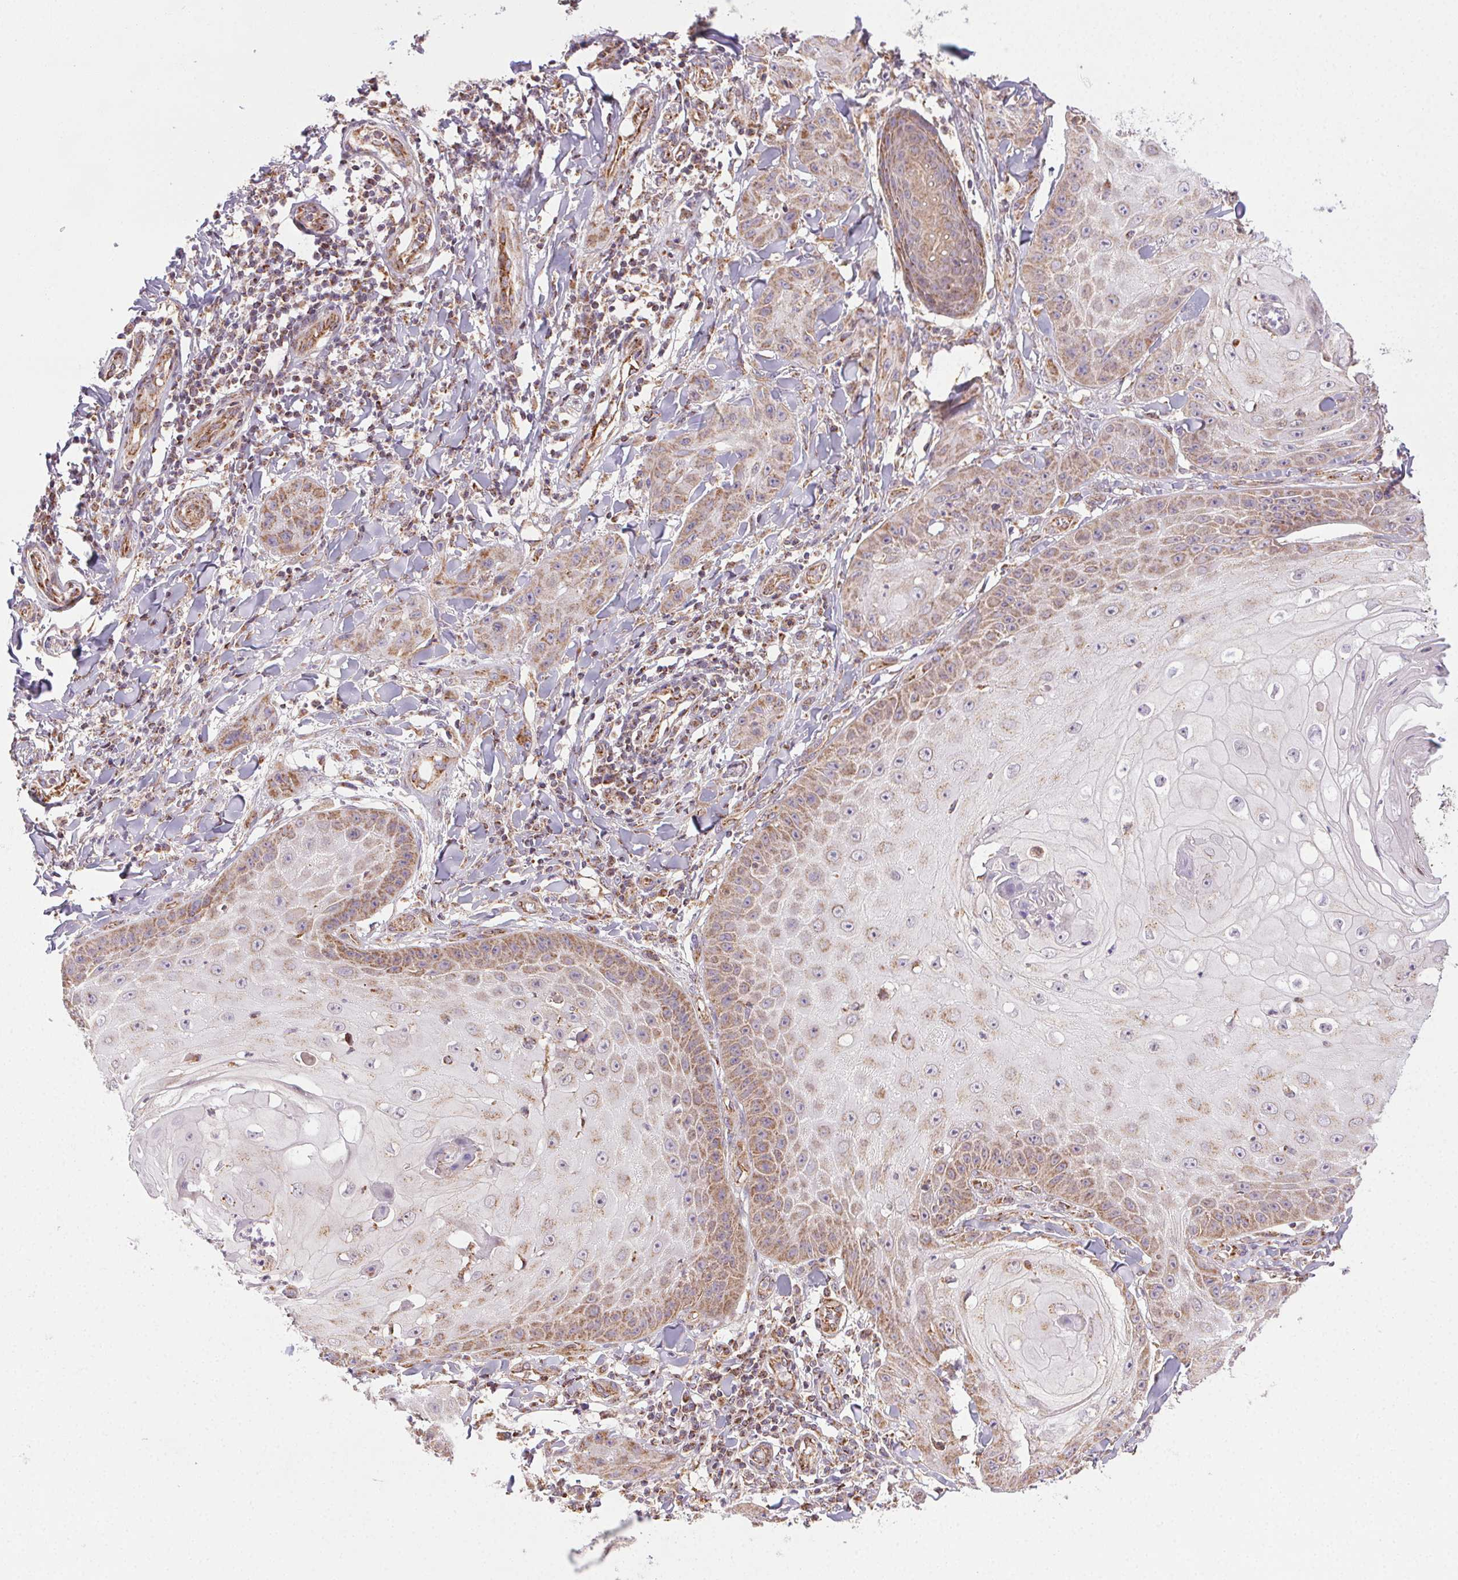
{"staining": {"intensity": "moderate", "quantity": ">75%", "location": "cytoplasmic/membranous"}, "tissue": "skin cancer", "cell_type": "Tumor cells", "image_type": "cancer", "snomed": [{"axis": "morphology", "description": "Squamous cell carcinoma, NOS"}, {"axis": "topography", "description": "Skin"}], "caption": "The image demonstrates a brown stain indicating the presence of a protein in the cytoplasmic/membranous of tumor cells in squamous cell carcinoma (skin). (DAB = brown stain, brightfield microscopy at high magnification).", "gene": "CLPB", "patient": {"sex": "male", "age": 70}}